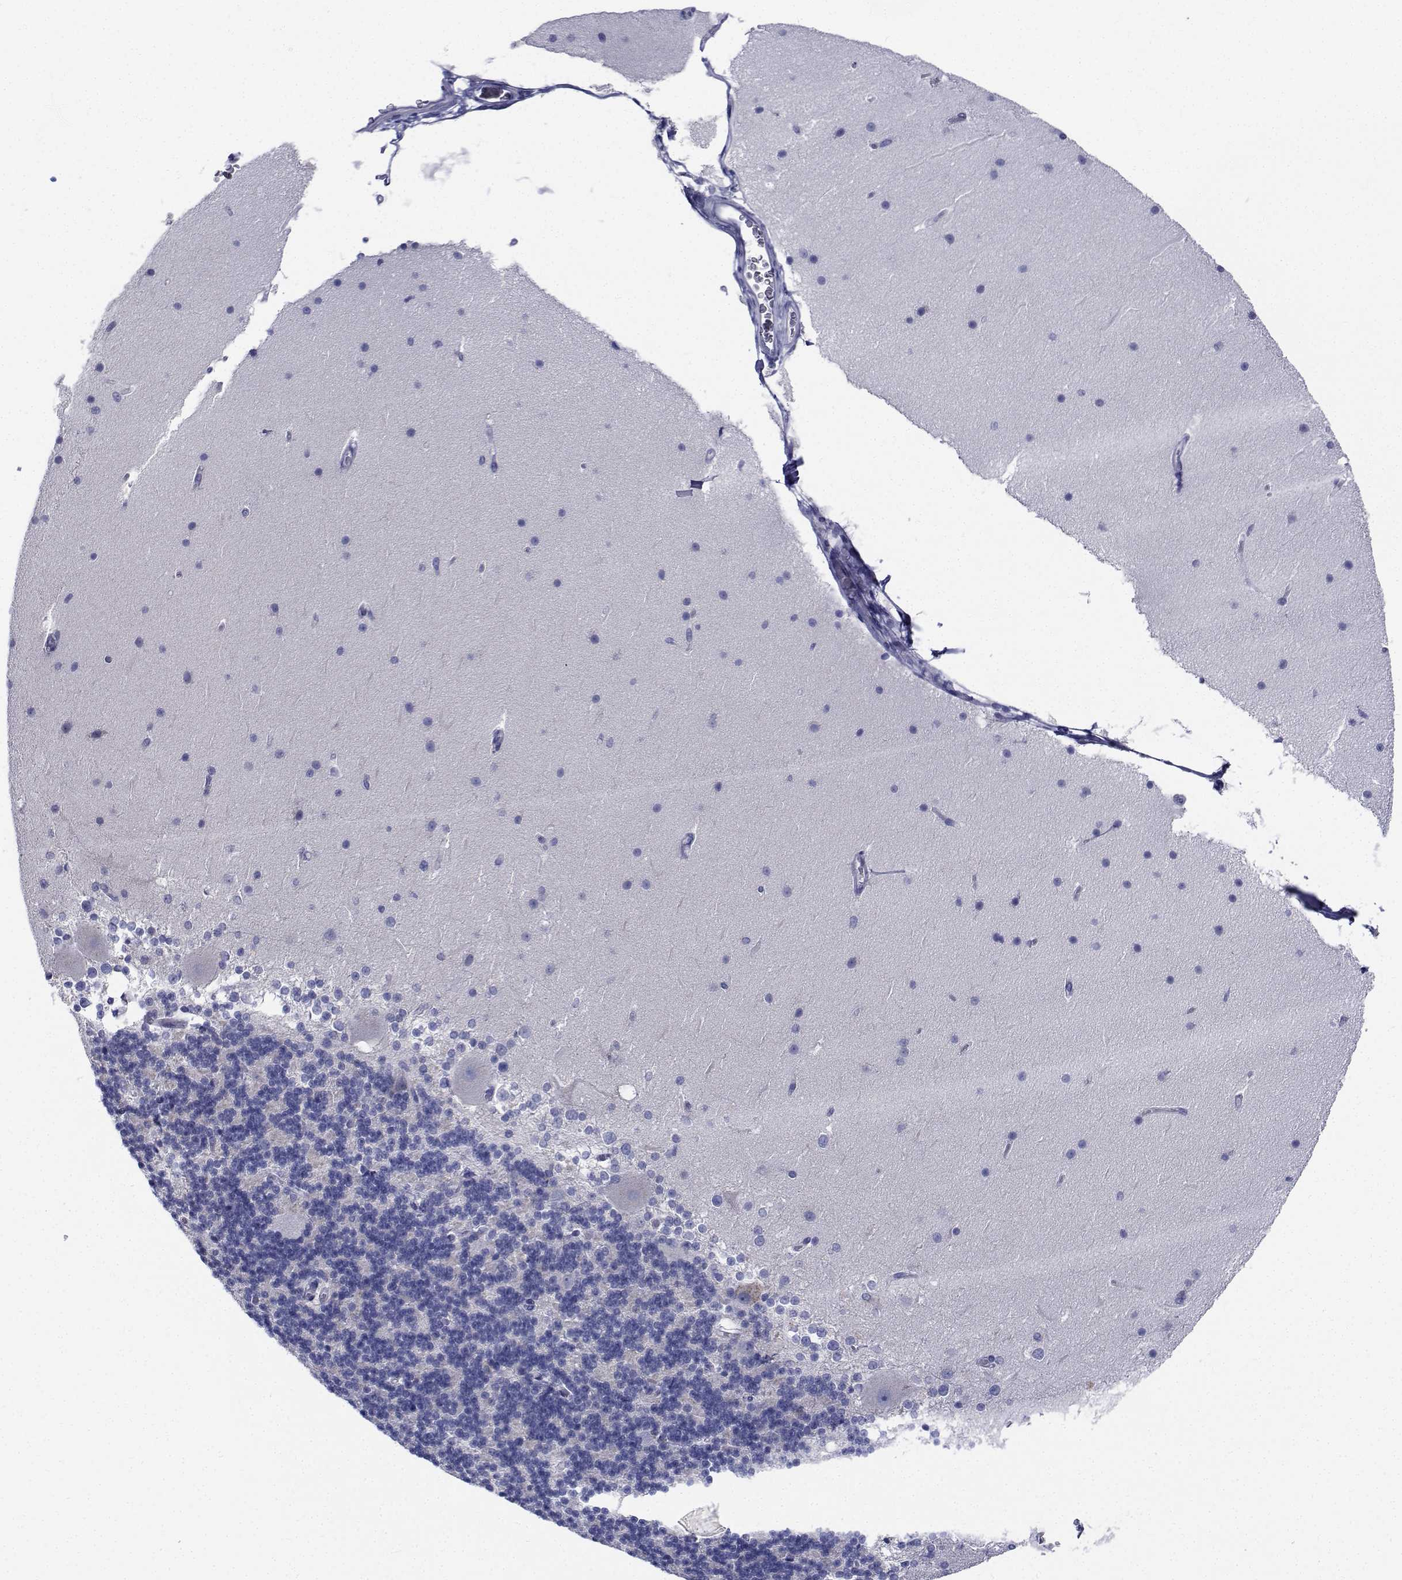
{"staining": {"intensity": "negative", "quantity": "none", "location": "none"}, "tissue": "cerebellum", "cell_type": "Cells in granular layer", "image_type": "normal", "snomed": [{"axis": "morphology", "description": "Normal tissue, NOS"}, {"axis": "topography", "description": "Cerebellum"}], "caption": "Cells in granular layer show no significant expression in unremarkable cerebellum.", "gene": "CDHR3", "patient": {"sex": "female", "age": 19}}